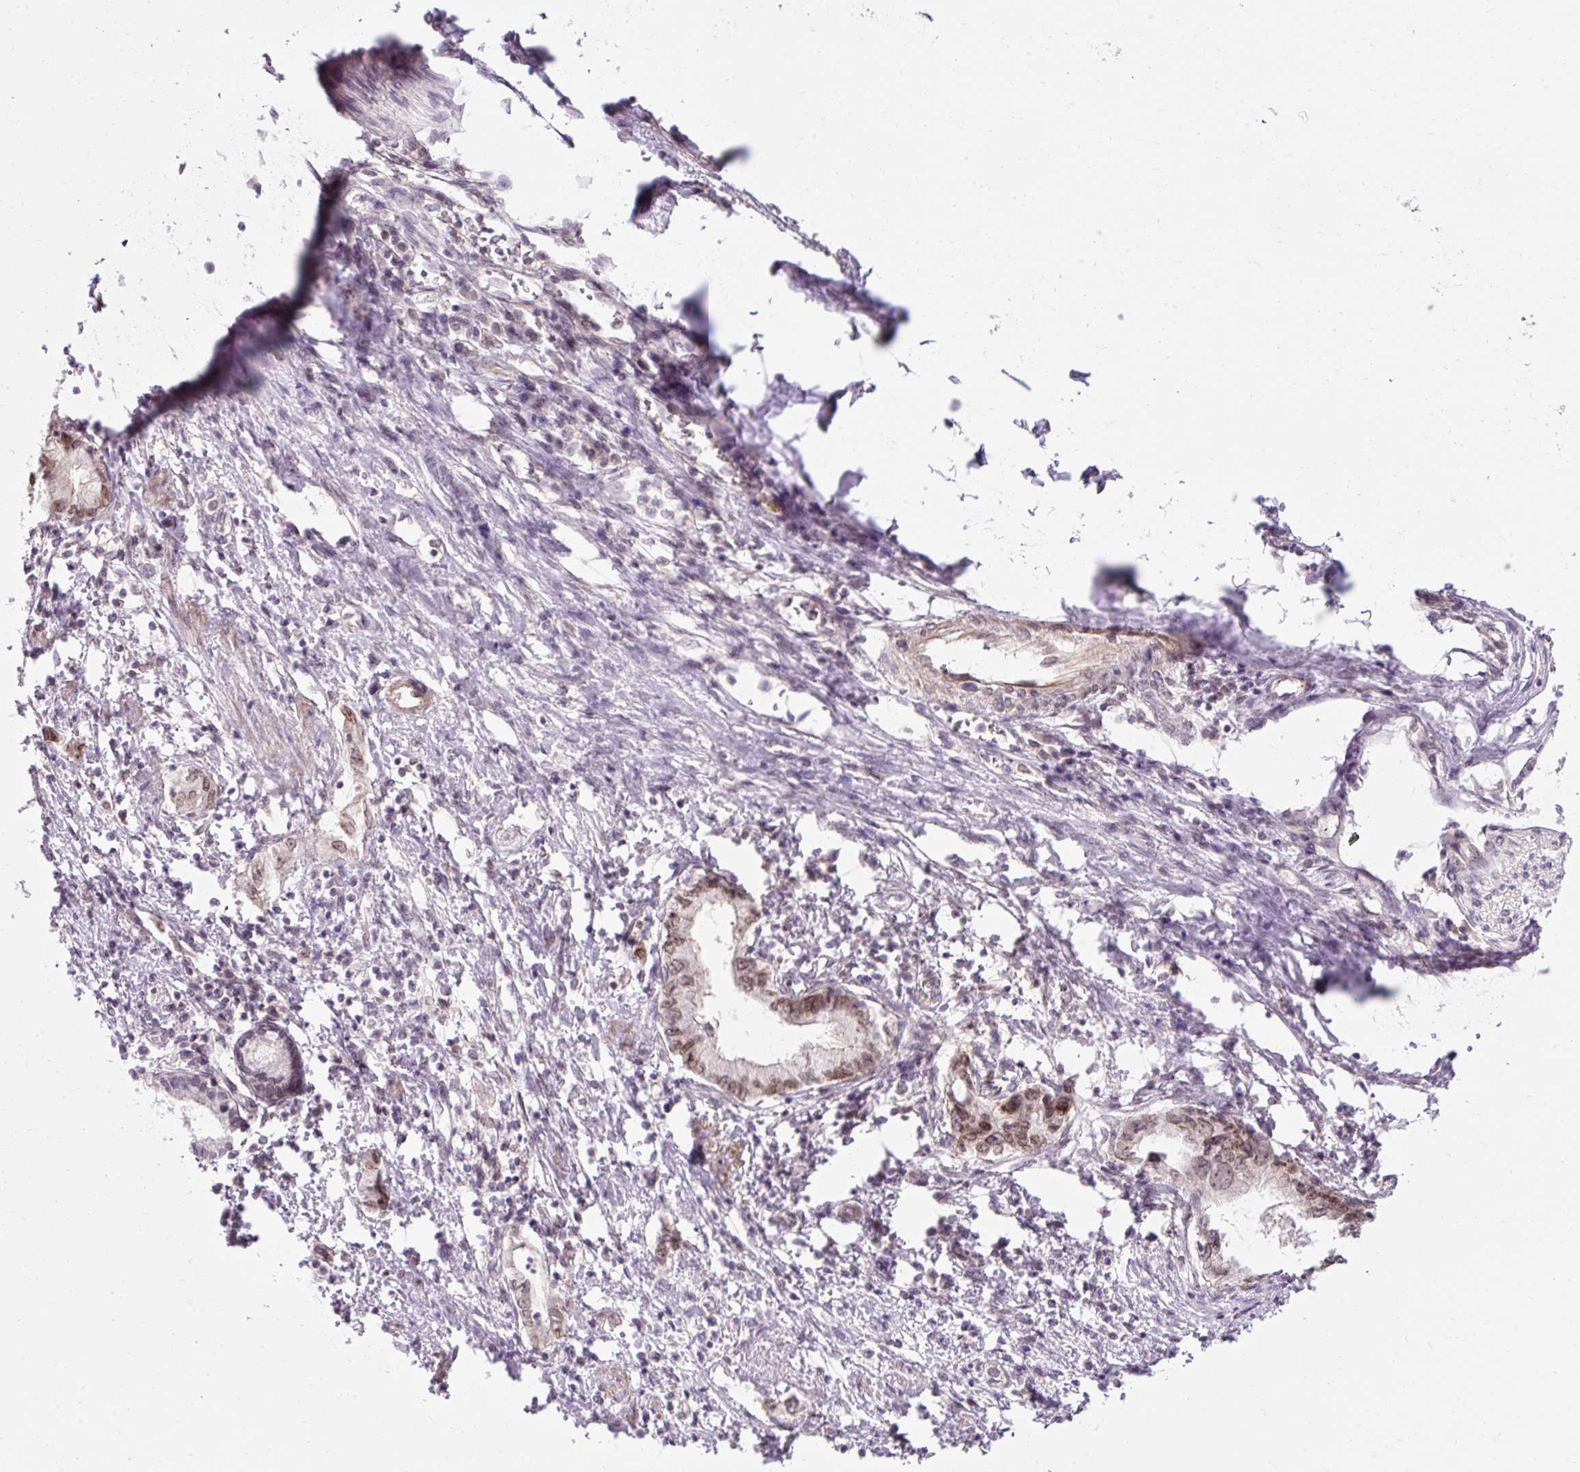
{"staining": {"intensity": "moderate", "quantity": ">75%", "location": "cytoplasmic/membranous,nuclear"}, "tissue": "pancreatic cancer", "cell_type": "Tumor cells", "image_type": "cancer", "snomed": [{"axis": "morphology", "description": "Adenocarcinoma, NOS"}, {"axis": "topography", "description": "Pancreas"}], "caption": "About >75% of tumor cells in human pancreatic adenocarcinoma reveal moderate cytoplasmic/membranous and nuclear protein staining as visualized by brown immunohistochemical staining.", "gene": "ZNF610", "patient": {"sex": "female", "age": 73}}